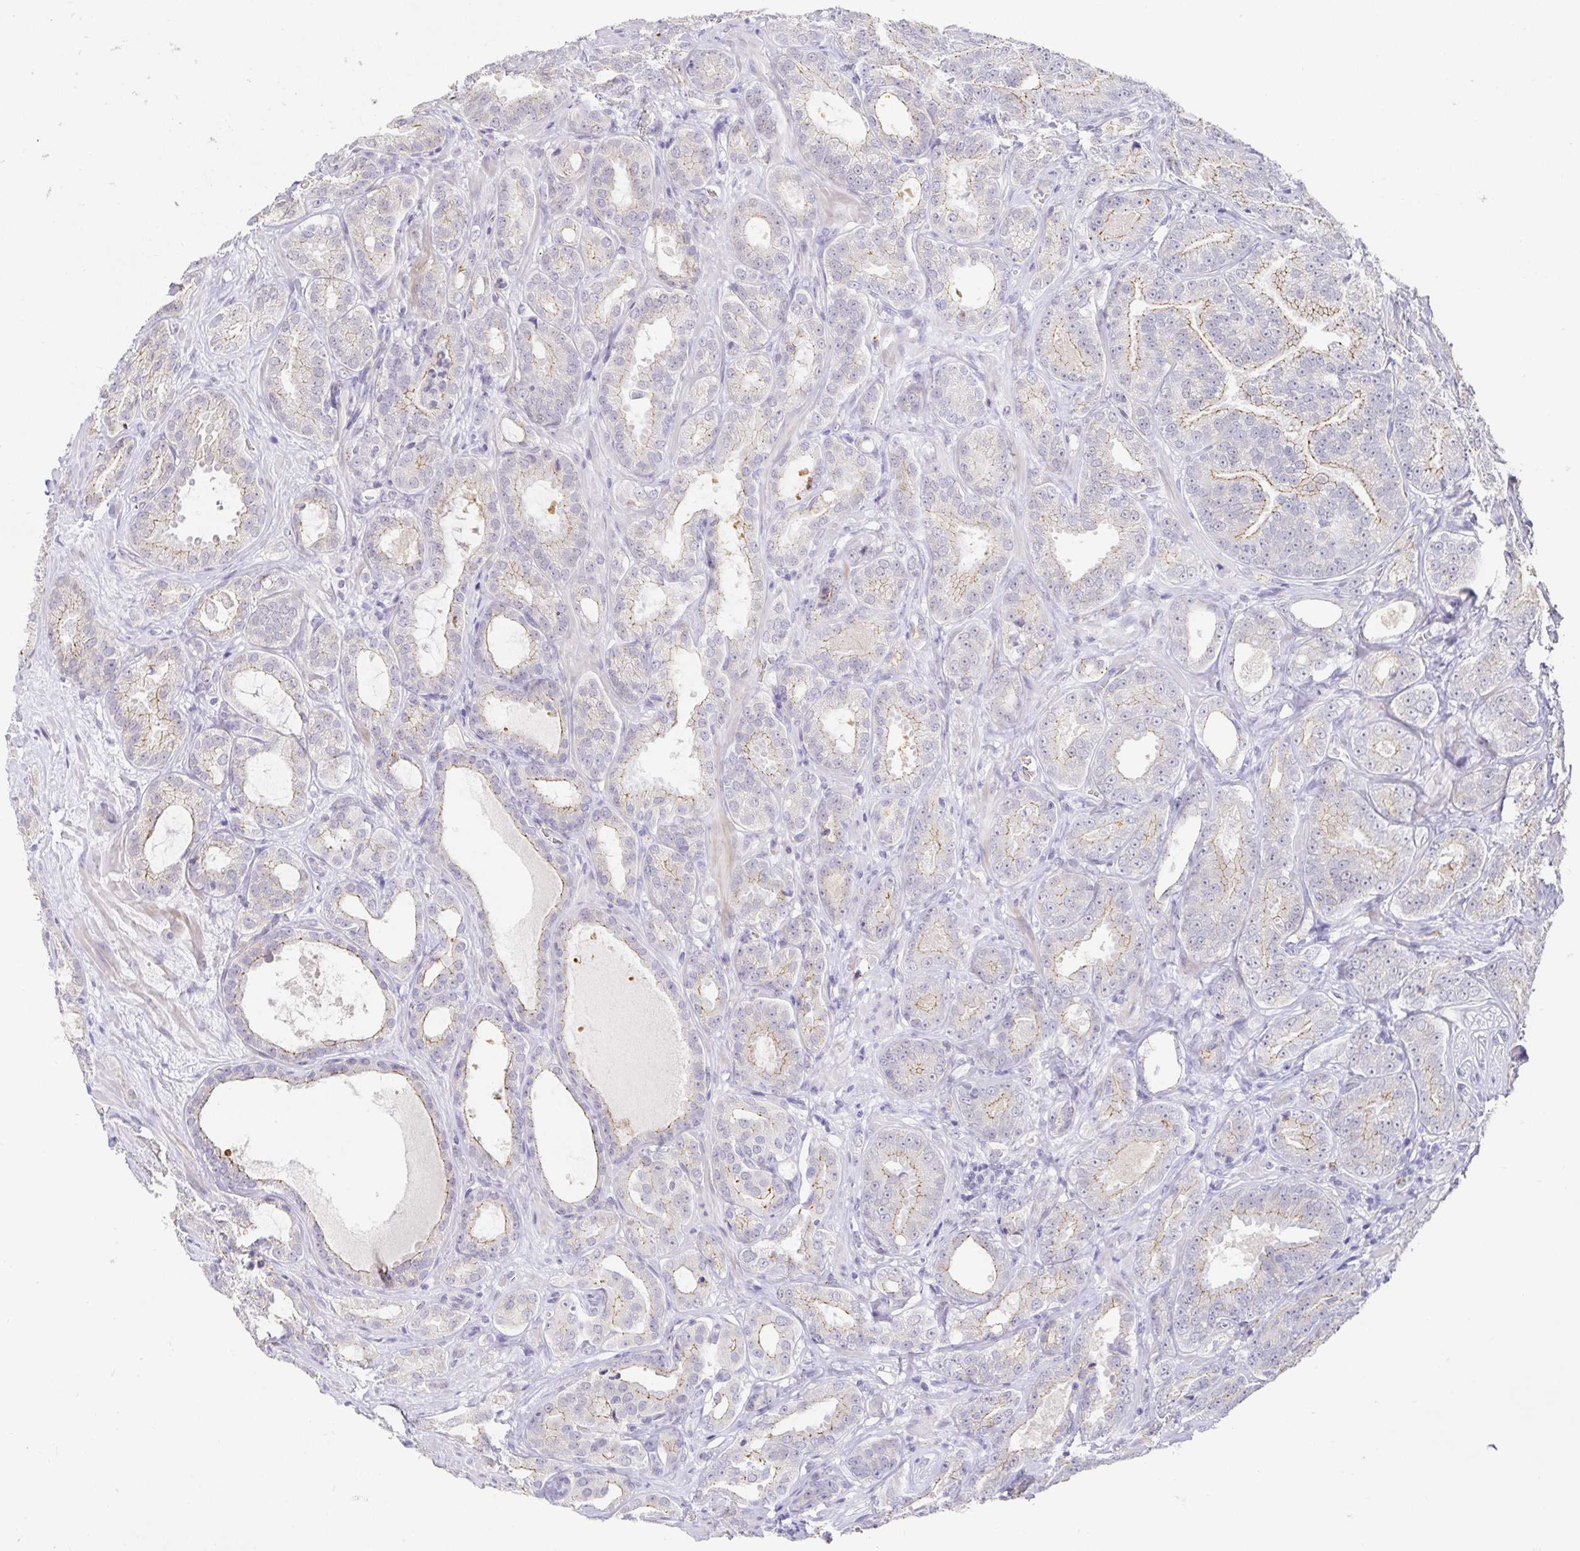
{"staining": {"intensity": "weak", "quantity": "<25%", "location": "cytoplasmic/membranous"}, "tissue": "prostate cancer", "cell_type": "Tumor cells", "image_type": "cancer", "snomed": [{"axis": "morphology", "description": "Adenocarcinoma, High grade"}, {"axis": "topography", "description": "Prostate"}], "caption": "The micrograph shows no significant positivity in tumor cells of prostate cancer.", "gene": "PDX1", "patient": {"sex": "male", "age": 64}}